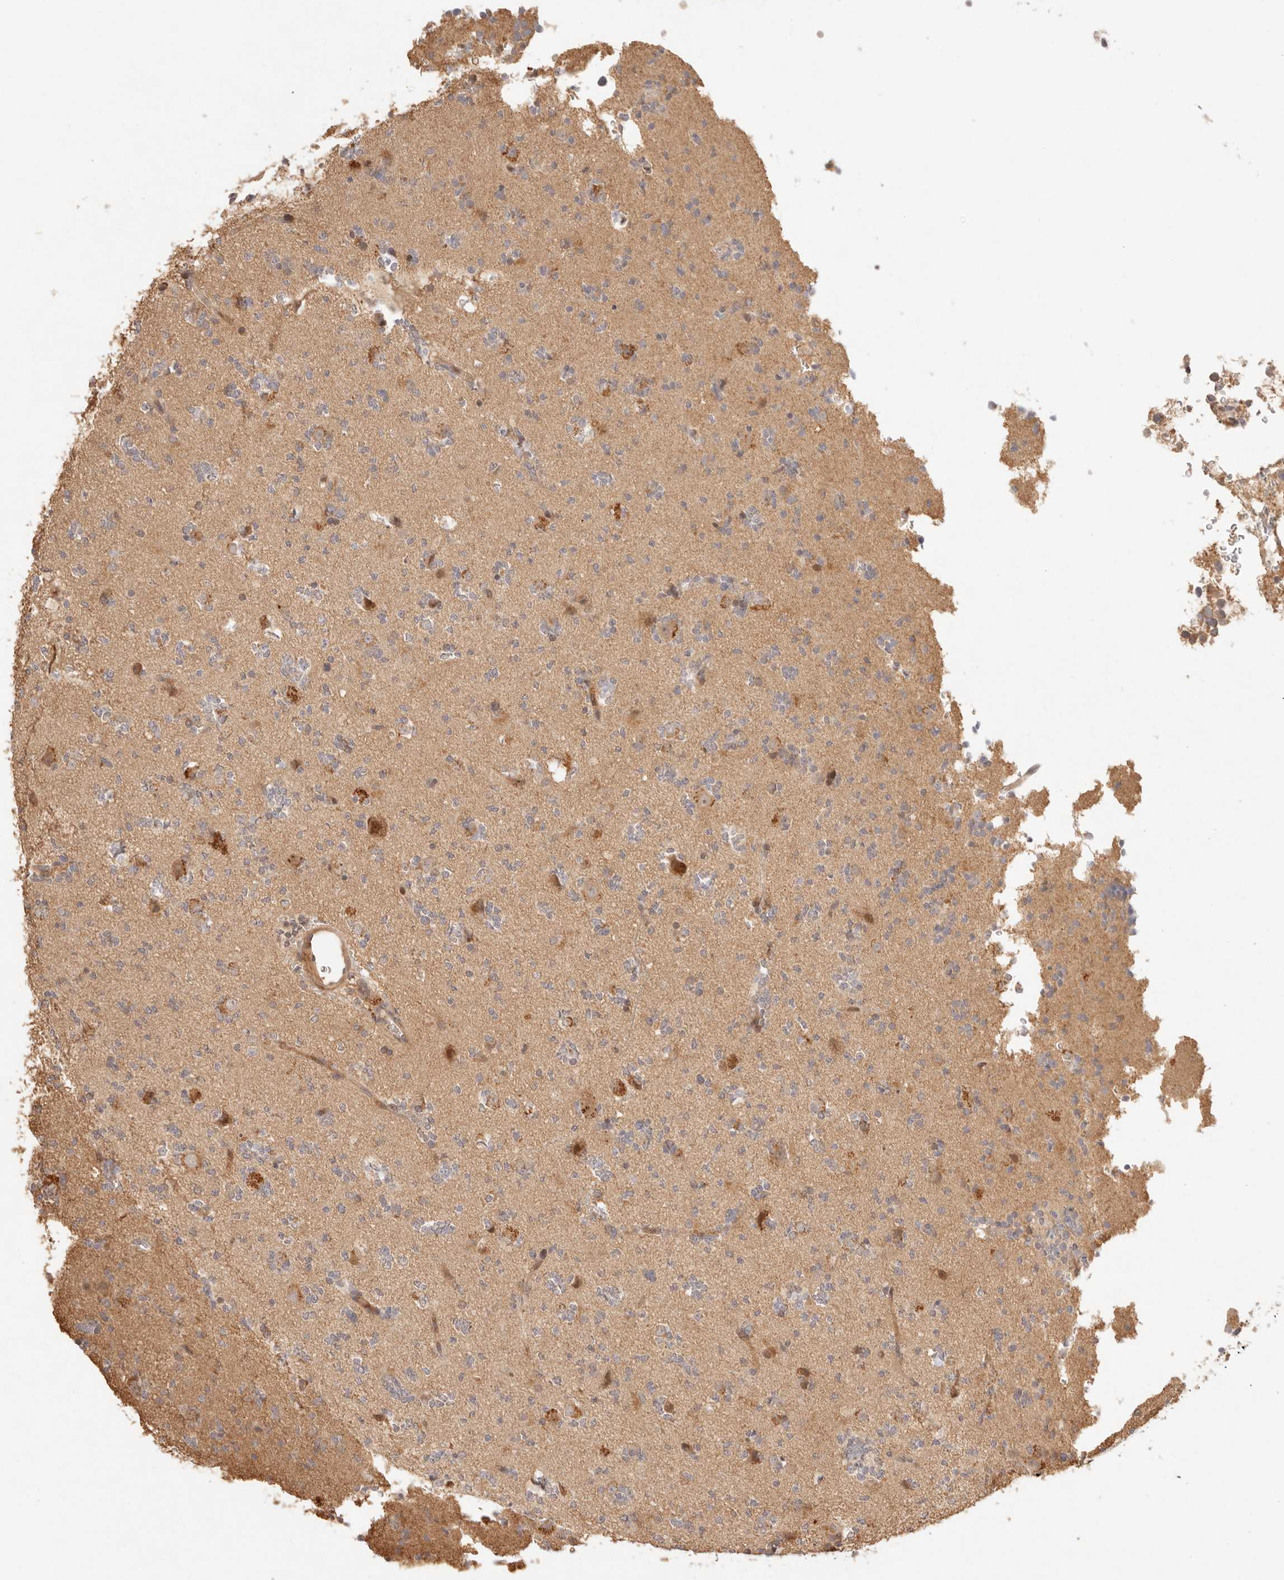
{"staining": {"intensity": "negative", "quantity": "none", "location": "none"}, "tissue": "glioma", "cell_type": "Tumor cells", "image_type": "cancer", "snomed": [{"axis": "morphology", "description": "Glioma, malignant, High grade"}, {"axis": "topography", "description": "Brain"}], "caption": "A high-resolution histopathology image shows immunohistochemistry (IHC) staining of malignant glioma (high-grade), which reveals no significant staining in tumor cells.", "gene": "PHLDA3", "patient": {"sex": "female", "age": 62}}